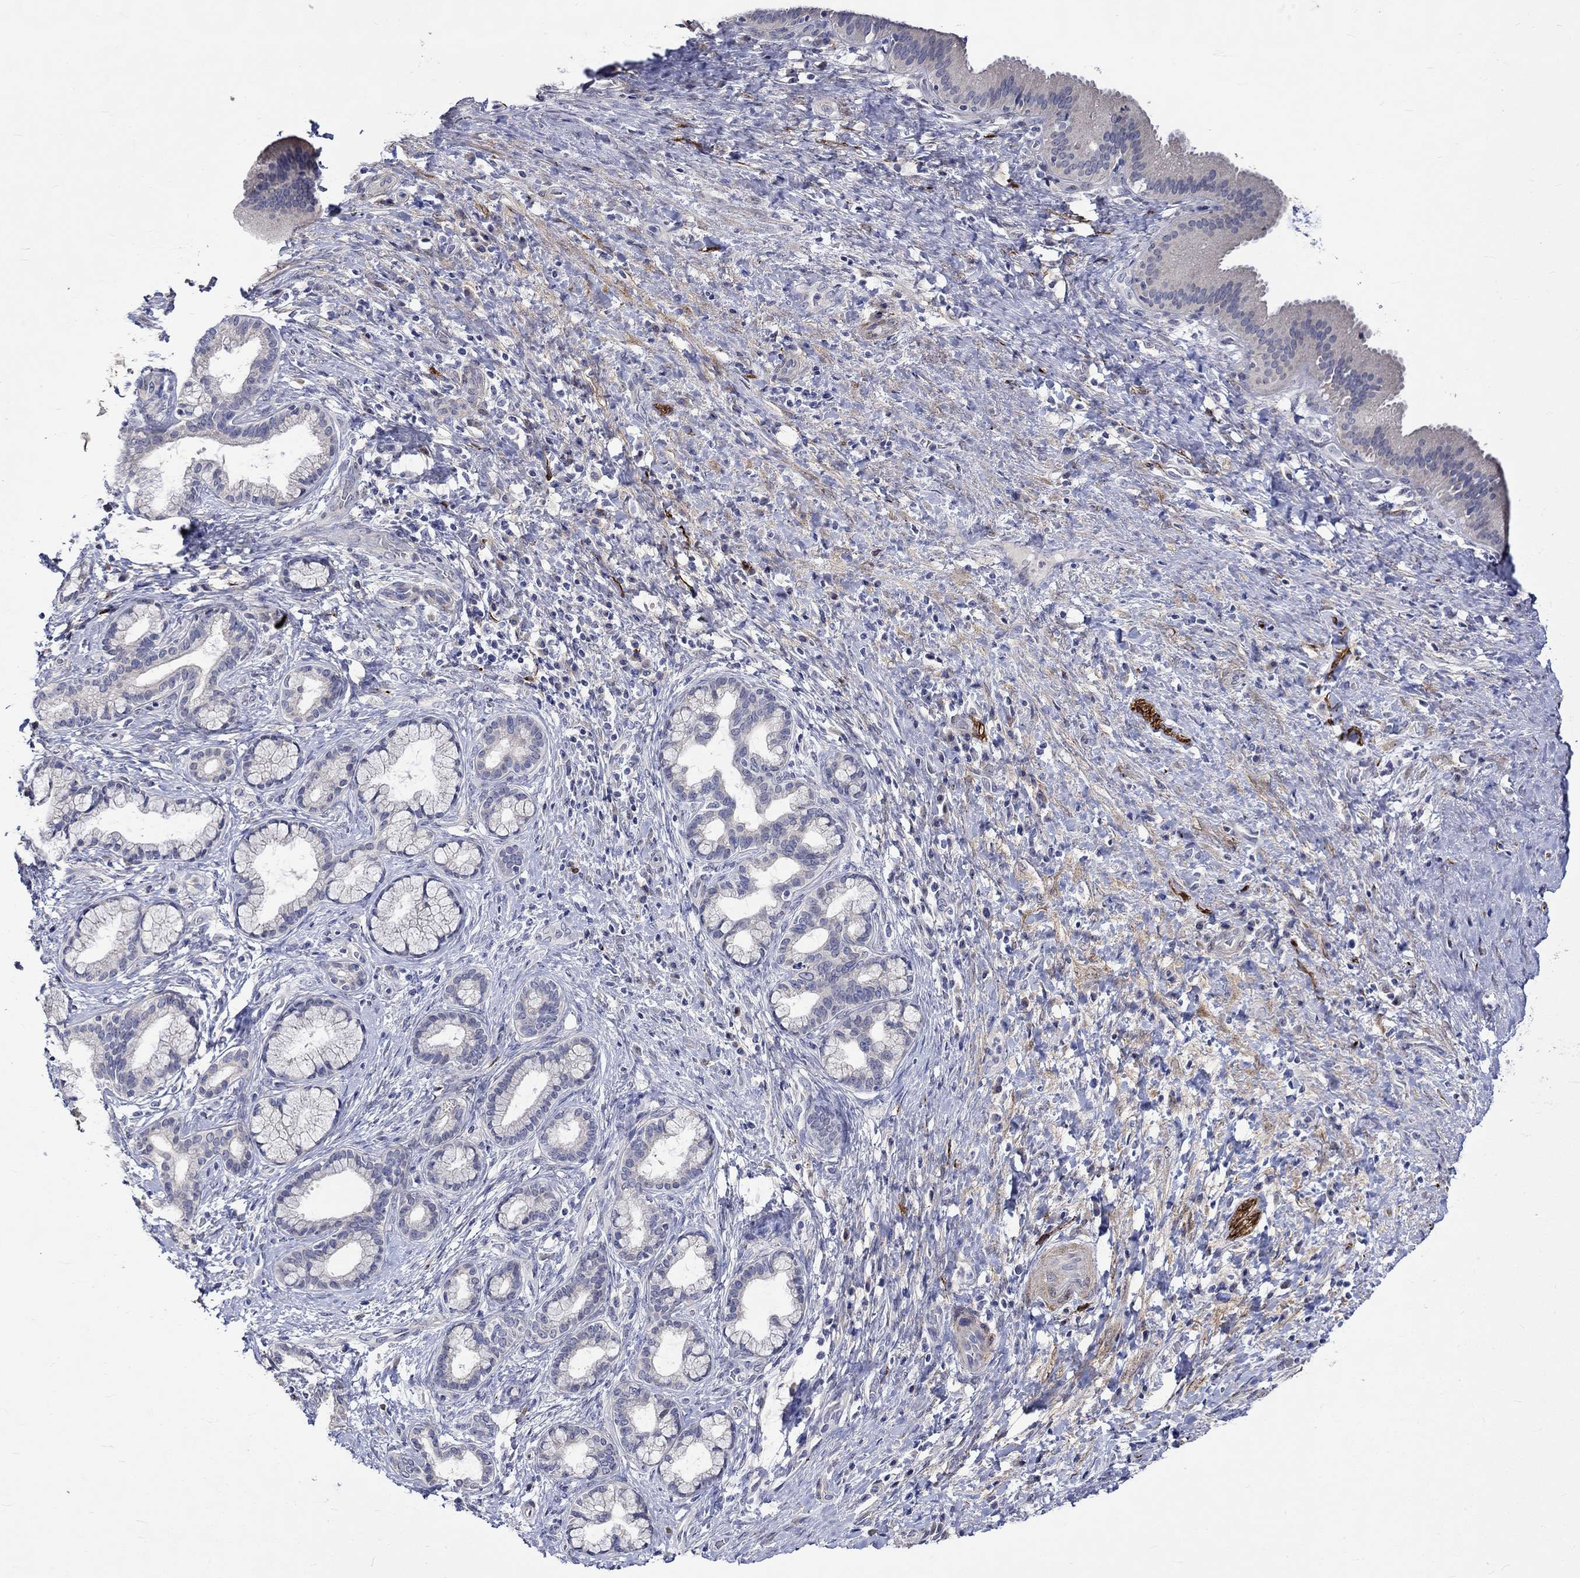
{"staining": {"intensity": "negative", "quantity": "none", "location": "none"}, "tissue": "liver cancer", "cell_type": "Tumor cells", "image_type": "cancer", "snomed": [{"axis": "morphology", "description": "Cholangiocarcinoma"}, {"axis": "topography", "description": "Liver"}], "caption": "This is an immunohistochemistry image of liver cholangiocarcinoma. There is no positivity in tumor cells.", "gene": "CRYAB", "patient": {"sex": "female", "age": 73}}